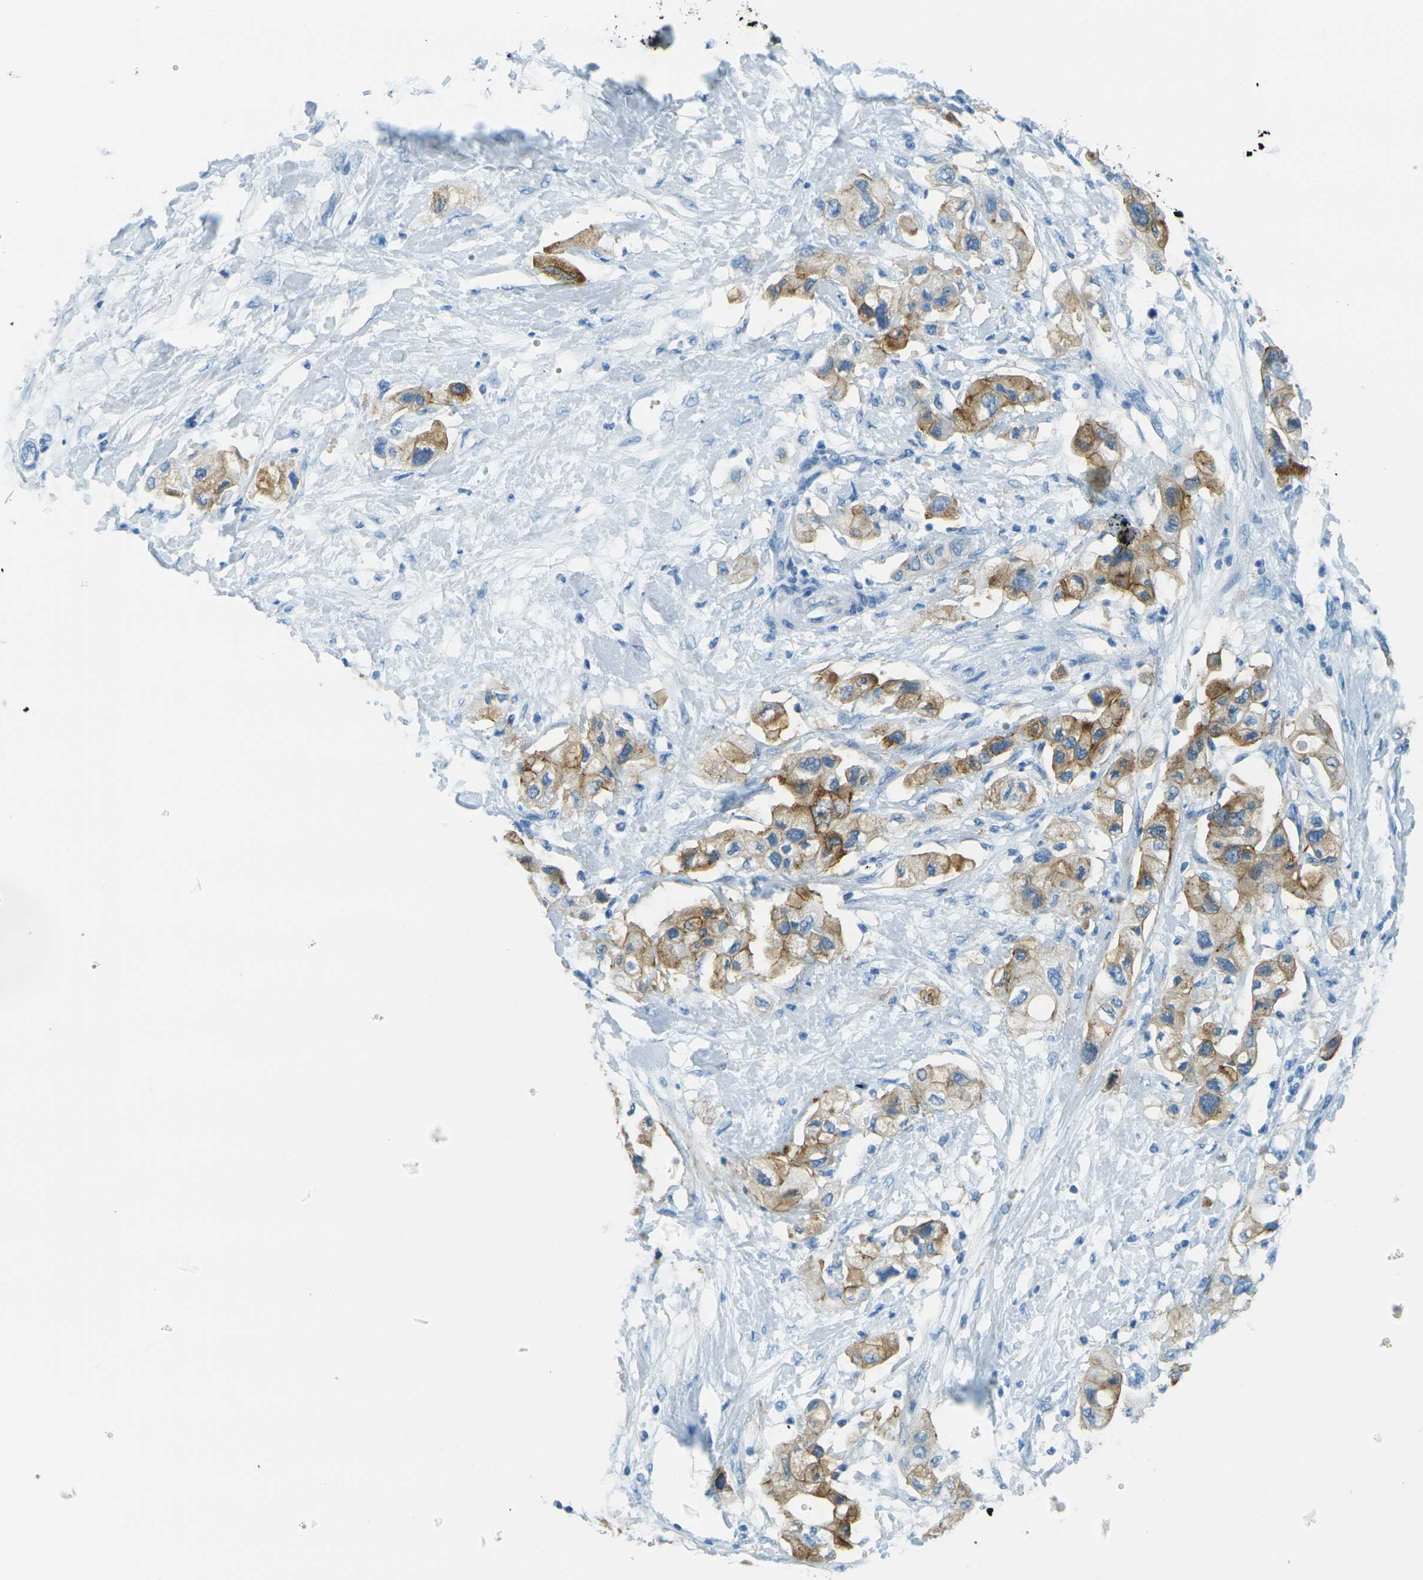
{"staining": {"intensity": "moderate", "quantity": ">75%", "location": "cytoplasmic/membranous"}, "tissue": "pancreatic cancer", "cell_type": "Tumor cells", "image_type": "cancer", "snomed": [{"axis": "morphology", "description": "Adenocarcinoma, NOS"}, {"axis": "topography", "description": "Pancreas"}], "caption": "About >75% of tumor cells in human pancreatic adenocarcinoma reveal moderate cytoplasmic/membranous protein expression as visualized by brown immunohistochemical staining.", "gene": "OCLN", "patient": {"sex": "female", "age": 56}}